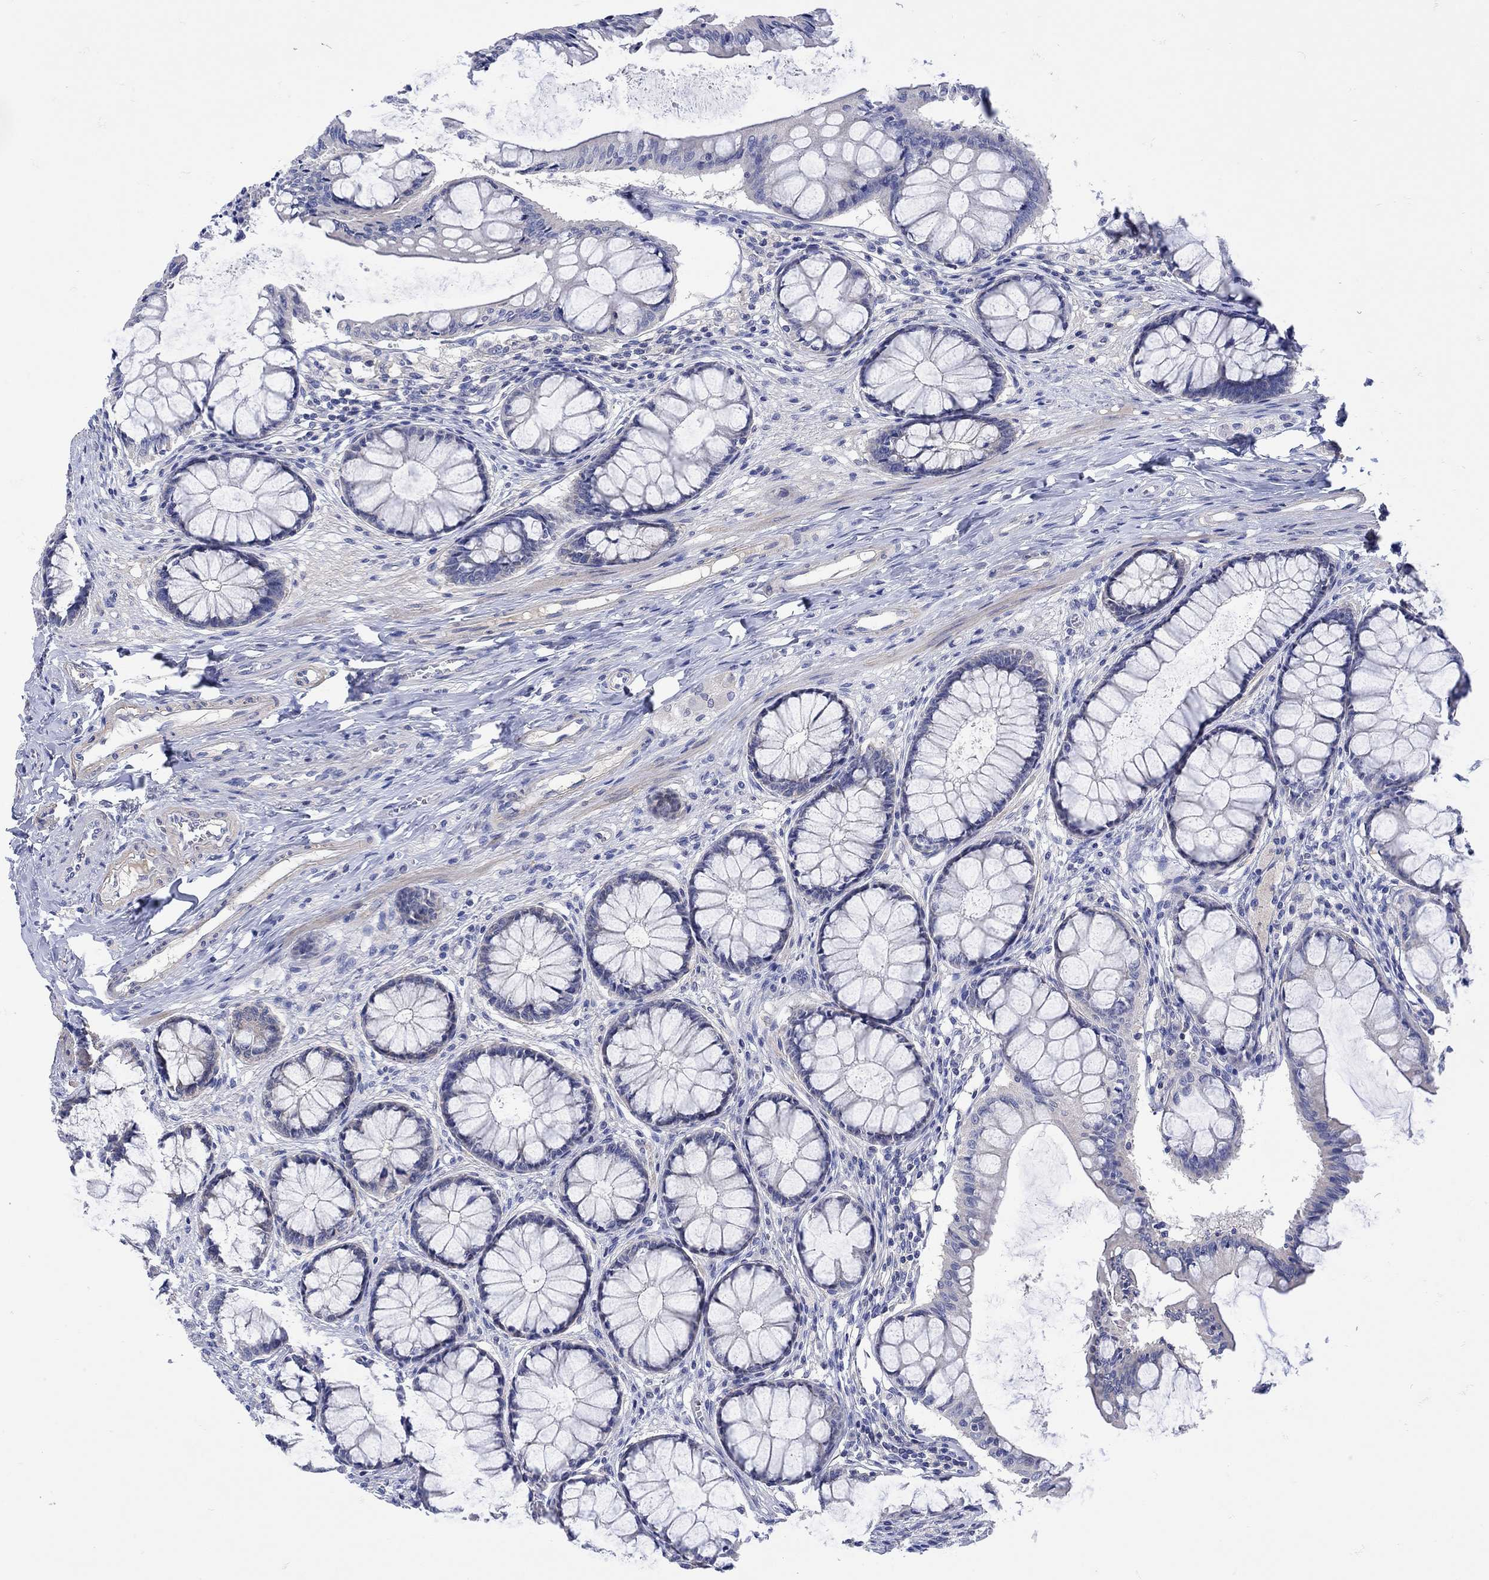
{"staining": {"intensity": "negative", "quantity": "none", "location": "none"}, "tissue": "colon", "cell_type": "Endothelial cells", "image_type": "normal", "snomed": [{"axis": "morphology", "description": "Normal tissue, NOS"}, {"axis": "topography", "description": "Colon"}], "caption": "Human colon stained for a protein using immunohistochemistry (IHC) reveals no expression in endothelial cells.", "gene": "MSI1", "patient": {"sex": "female", "age": 65}}